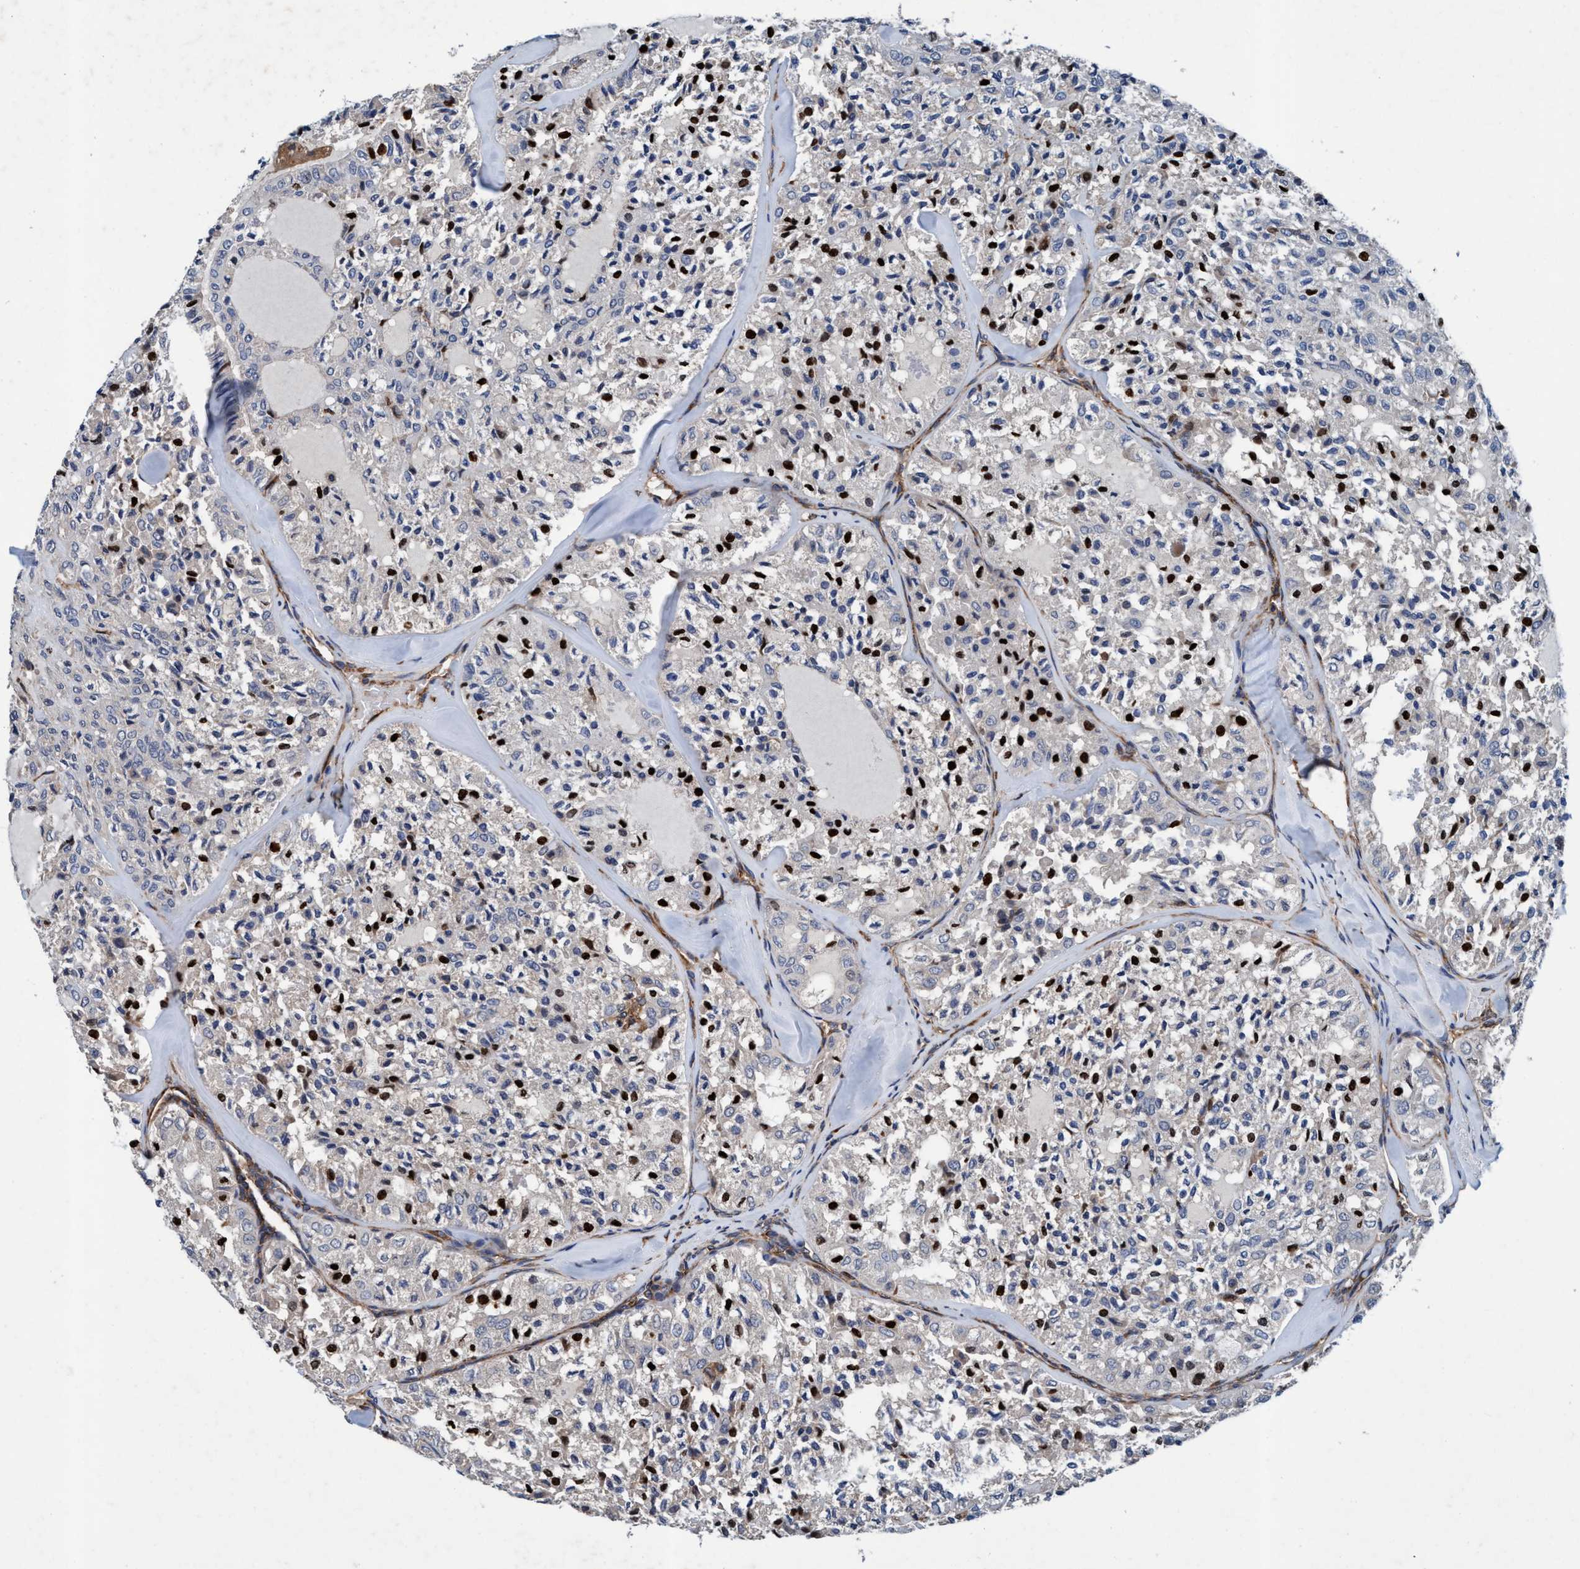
{"staining": {"intensity": "strong", "quantity": "<25%", "location": "nuclear"}, "tissue": "thyroid cancer", "cell_type": "Tumor cells", "image_type": "cancer", "snomed": [{"axis": "morphology", "description": "Follicular adenoma carcinoma, NOS"}, {"axis": "topography", "description": "Thyroid gland"}], "caption": "Protein analysis of thyroid cancer (follicular adenoma carcinoma) tissue reveals strong nuclear positivity in about <25% of tumor cells.", "gene": "ENDOG", "patient": {"sex": "male", "age": 75}}